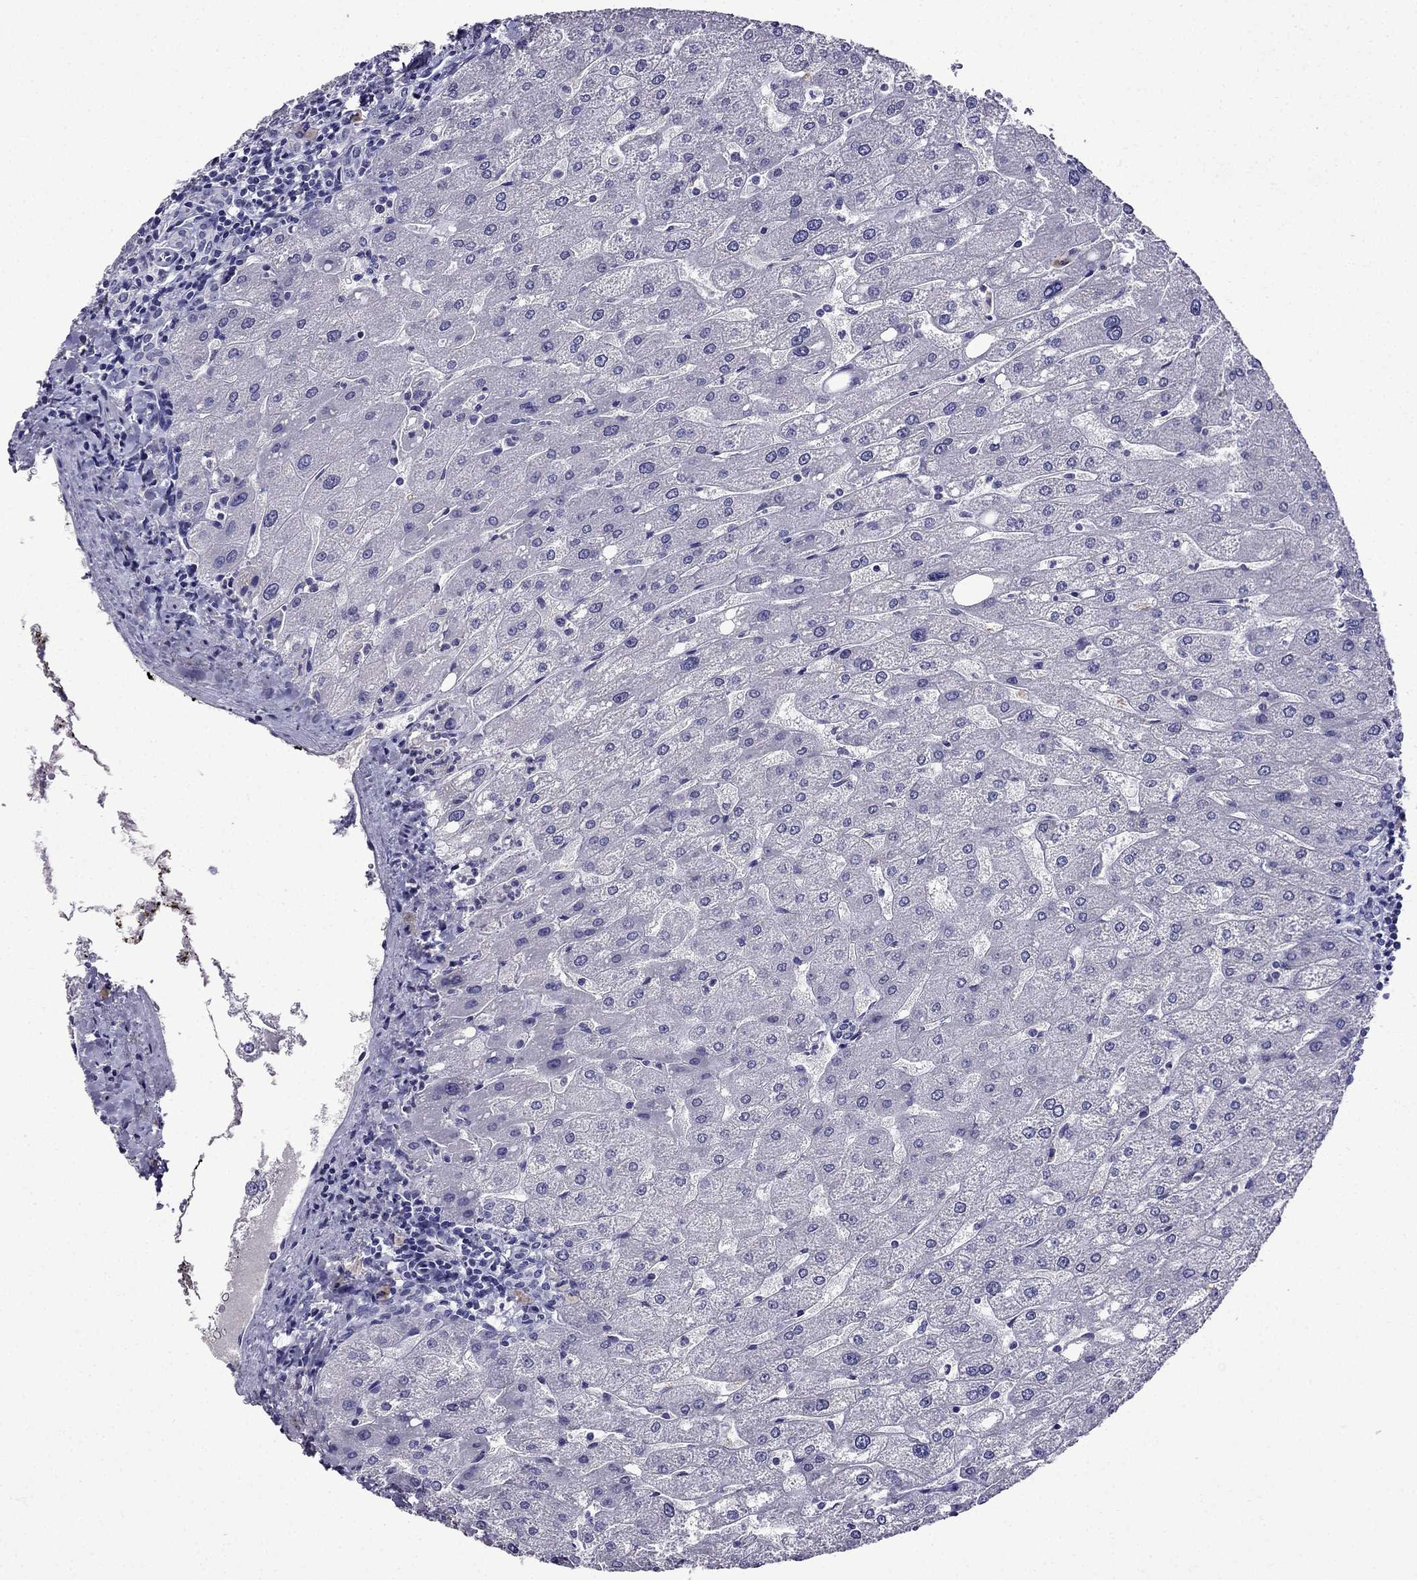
{"staining": {"intensity": "negative", "quantity": "none", "location": "none"}, "tissue": "liver", "cell_type": "Cholangiocytes", "image_type": "normal", "snomed": [{"axis": "morphology", "description": "Normal tissue, NOS"}, {"axis": "topography", "description": "Liver"}], "caption": "Immunohistochemistry photomicrograph of benign liver: liver stained with DAB (3,3'-diaminobenzidine) demonstrates no significant protein staining in cholangiocytes. (DAB (3,3'-diaminobenzidine) immunohistochemistry, high magnification).", "gene": "DNAH17", "patient": {"sex": "male", "age": 67}}